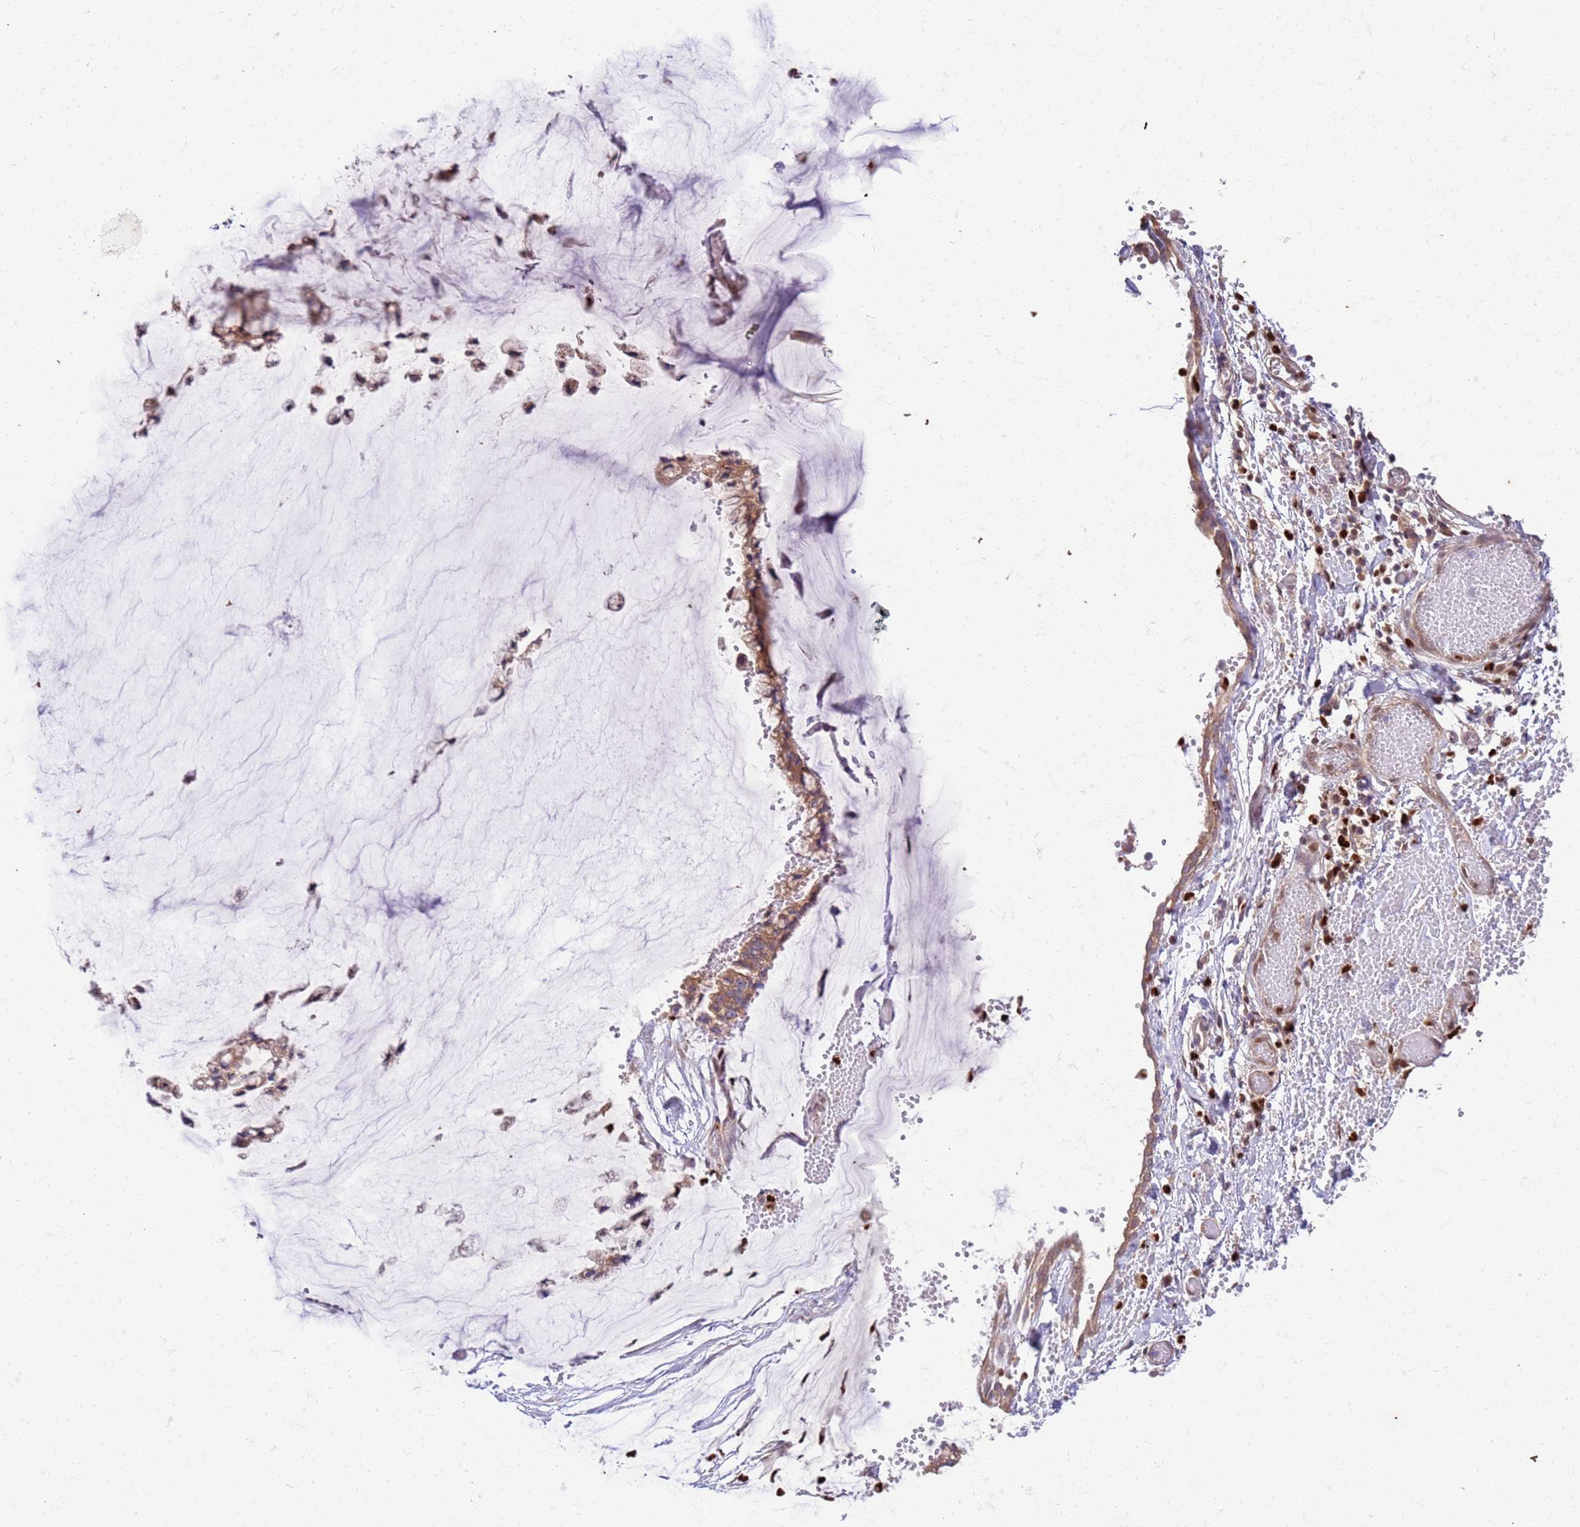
{"staining": {"intensity": "moderate", "quantity": ">75%", "location": "cytoplasmic/membranous"}, "tissue": "ovarian cancer", "cell_type": "Tumor cells", "image_type": "cancer", "snomed": [{"axis": "morphology", "description": "Cystadenocarcinoma, mucinous, NOS"}, {"axis": "topography", "description": "Ovary"}], "caption": "DAB (3,3'-diaminobenzidine) immunohistochemical staining of ovarian cancer (mucinous cystadenocarcinoma) shows moderate cytoplasmic/membranous protein expression in approximately >75% of tumor cells. (IHC, brightfield microscopy, high magnification).", "gene": "OSBP", "patient": {"sex": "female", "age": 39}}